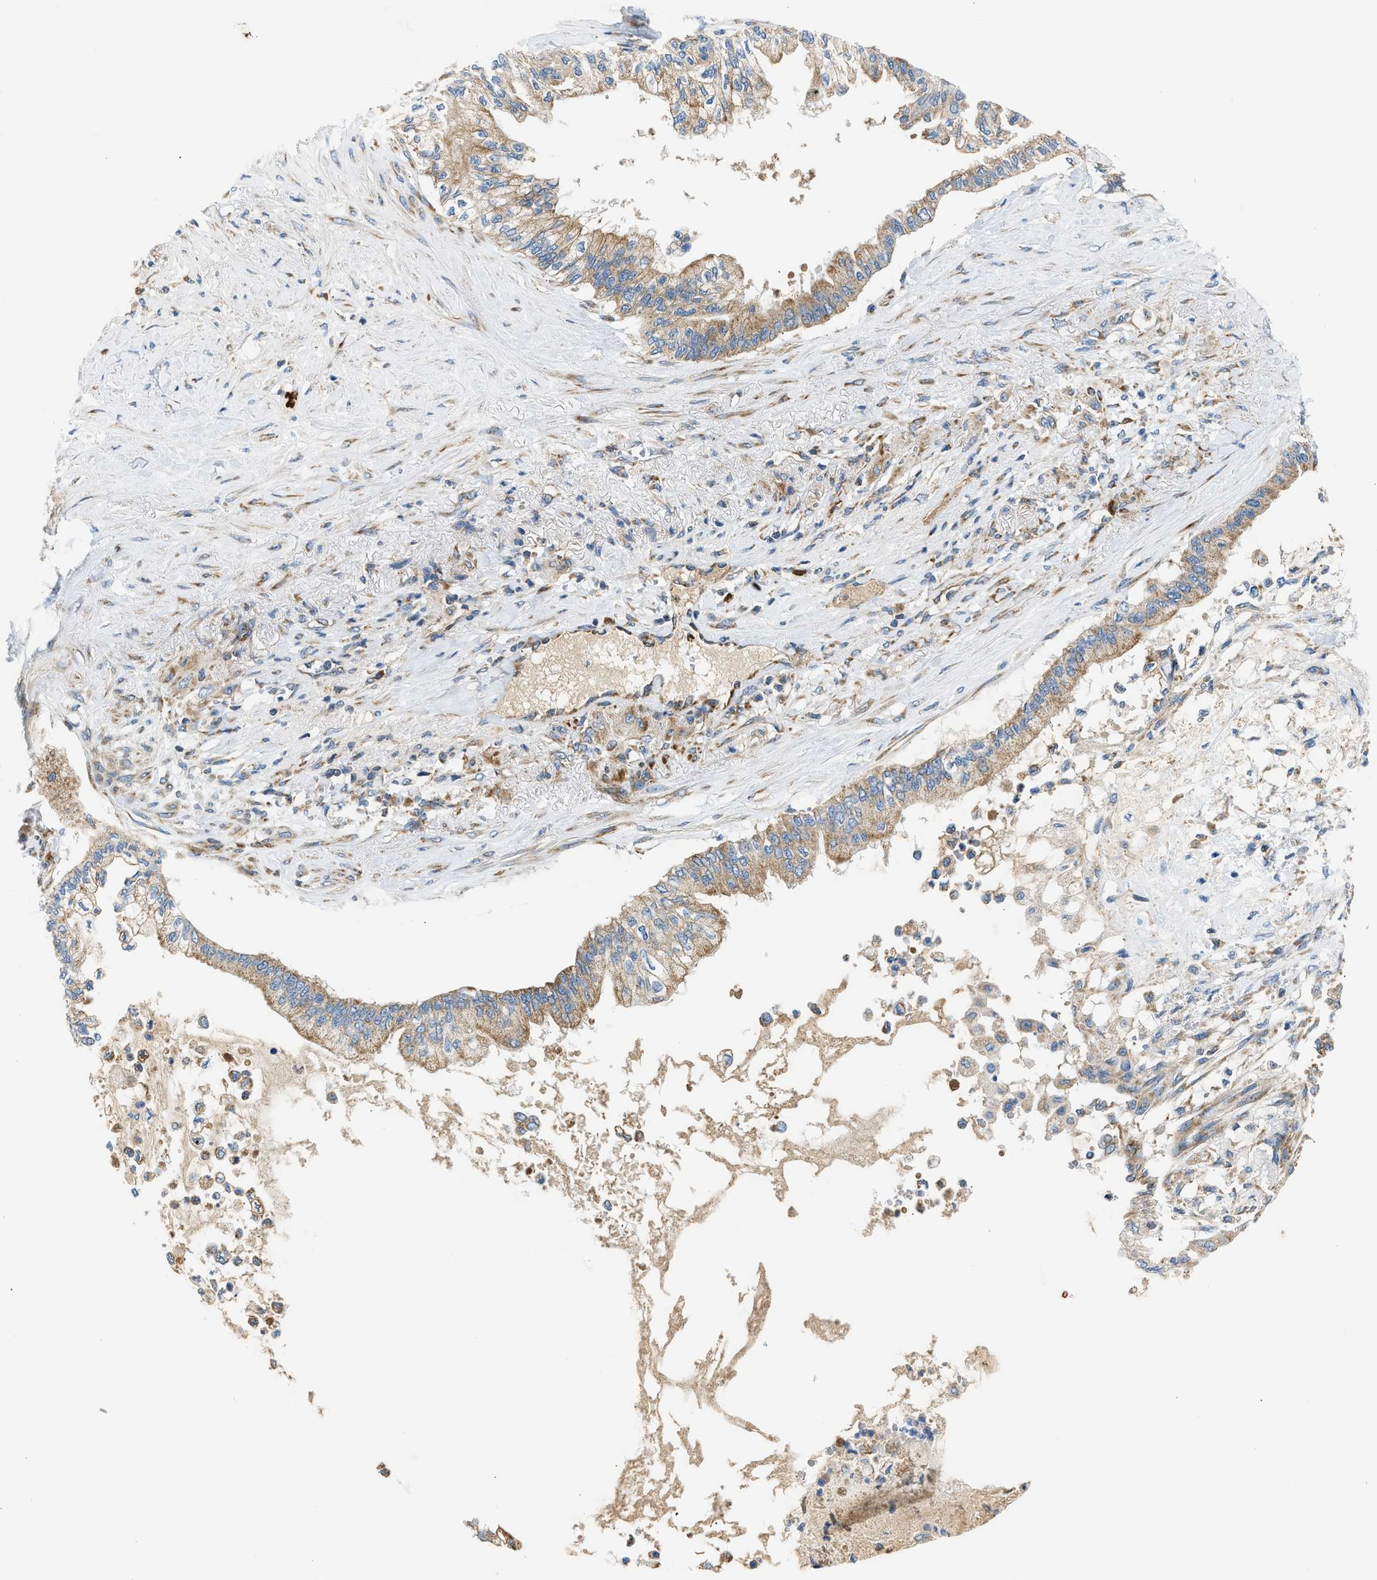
{"staining": {"intensity": "moderate", "quantity": ">75%", "location": "cytoplasmic/membranous"}, "tissue": "pancreatic cancer", "cell_type": "Tumor cells", "image_type": "cancer", "snomed": [{"axis": "morphology", "description": "Normal tissue, NOS"}, {"axis": "morphology", "description": "Adenocarcinoma, NOS"}, {"axis": "topography", "description": "Pancreas"}, {"axis": "topography", "description": "Duodenum"}], "caption": "Immunohistochemistry histopathology image of neoplastic tissue: adenocarcinoma (pancreatic) stained using IHC shows medium levels of moderate protein expression localized specifically in the cytoplasmic/membranous of tumor cells, appearing as a cytoplasmic/membranous brown color.", "gene": "CAMKK2", "patient": {"sex": "female", "age": 60}}